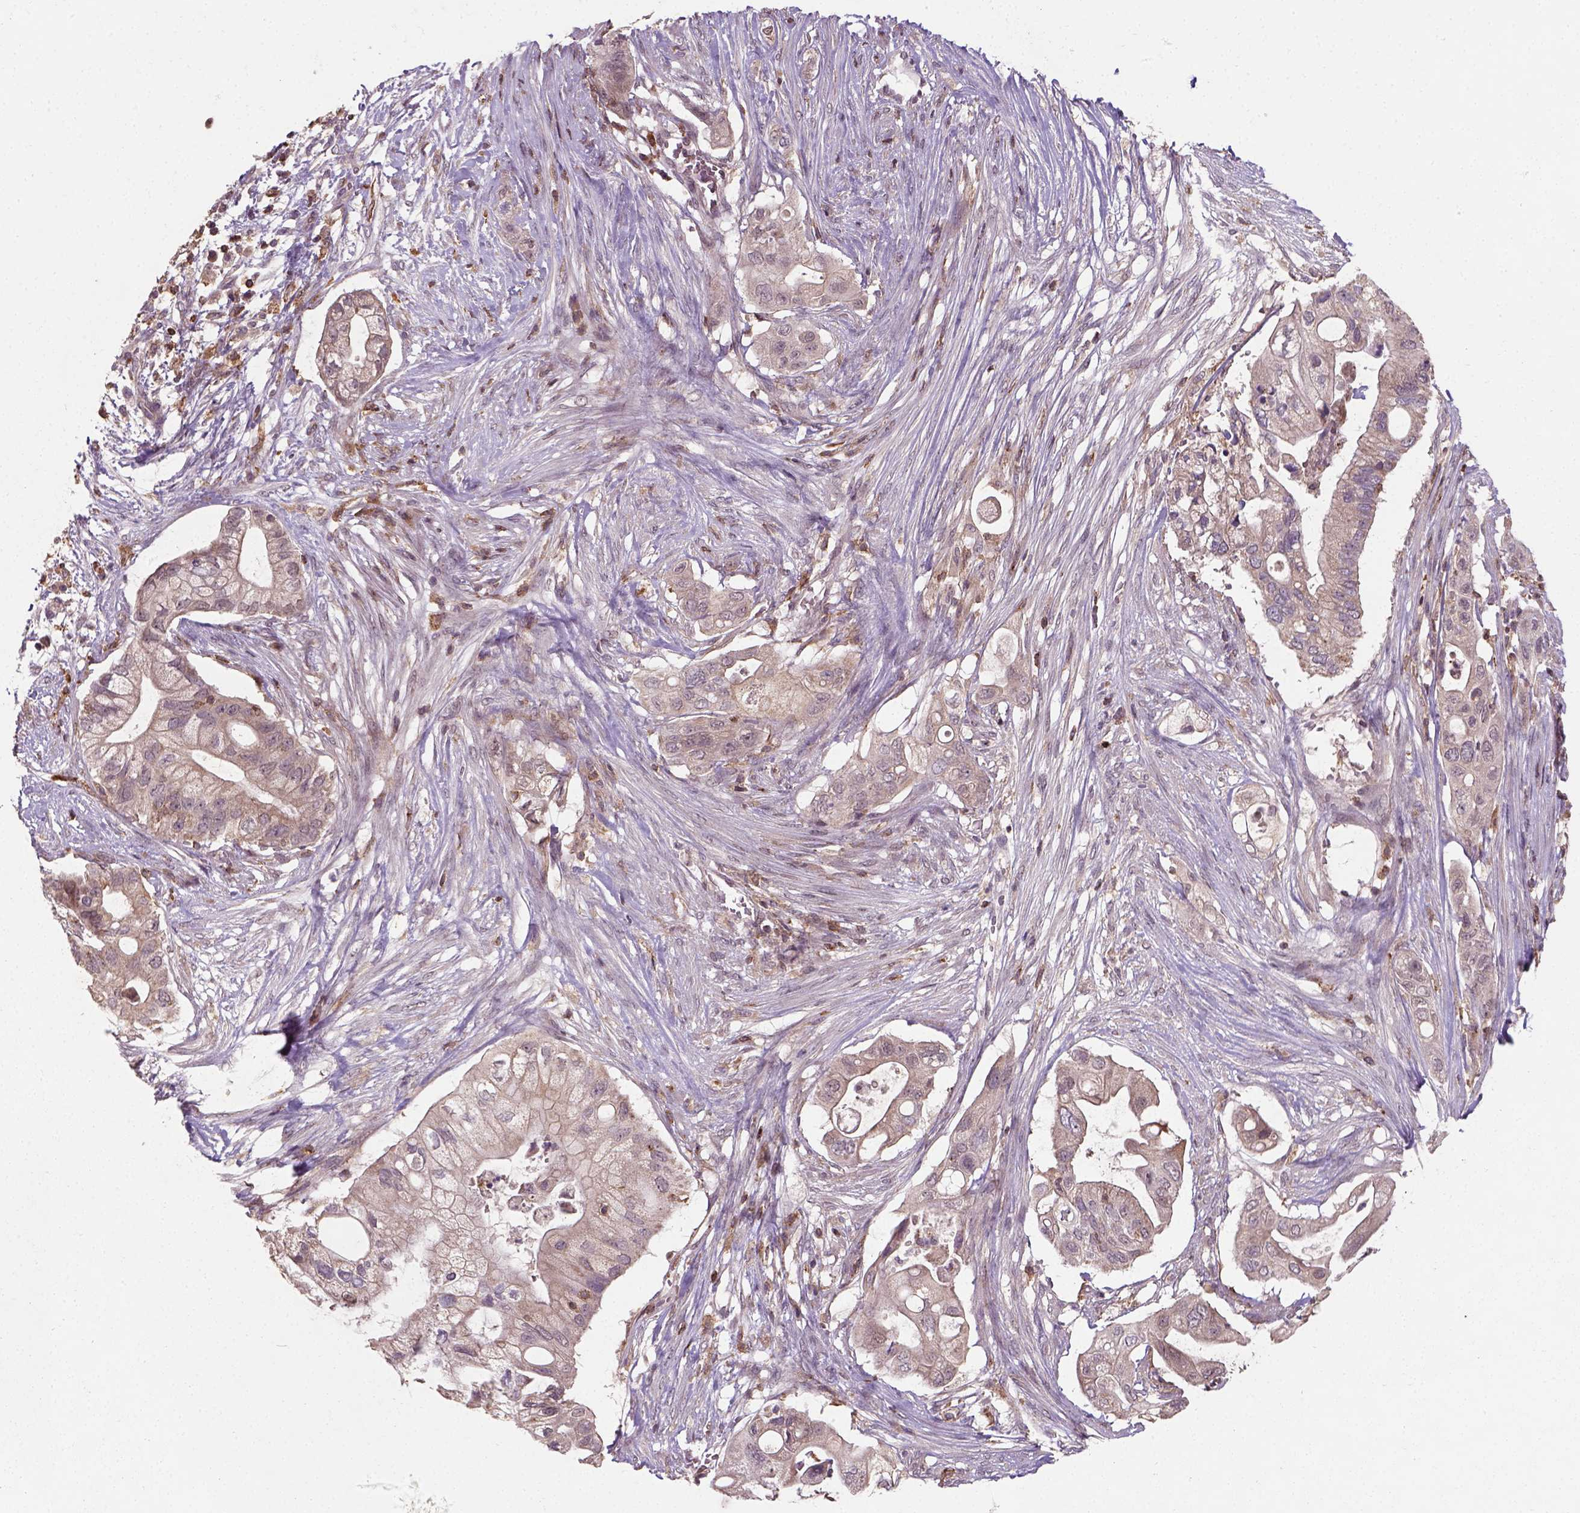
{"staining": {"intensity": "weak", "quantity": ">75%", "location": "cytoplasmic/membranous"}, "tissue": "pancreatic cancer", "cell_type": "Tumor cells", "image_type": "cancer", "snomed": [{"axis": "morphology", "description": "Adenocarcinoma, NOS"}, {"axis": "topography", "description": "Pancreas"}], "caption": "DAB immunohistochemical staining of pancreatic cancer shows weak cytoplasmic/membranous protein positivity in about >75% of tumor cells. Using DAB (3,3'-diaminobenzidine) (brown) and hematoxylin (blue) stains, captured at high magnification using brightfield microscopy.", "gene": "CAMKK1", "patient": {"sex": "female", "age": 72}}